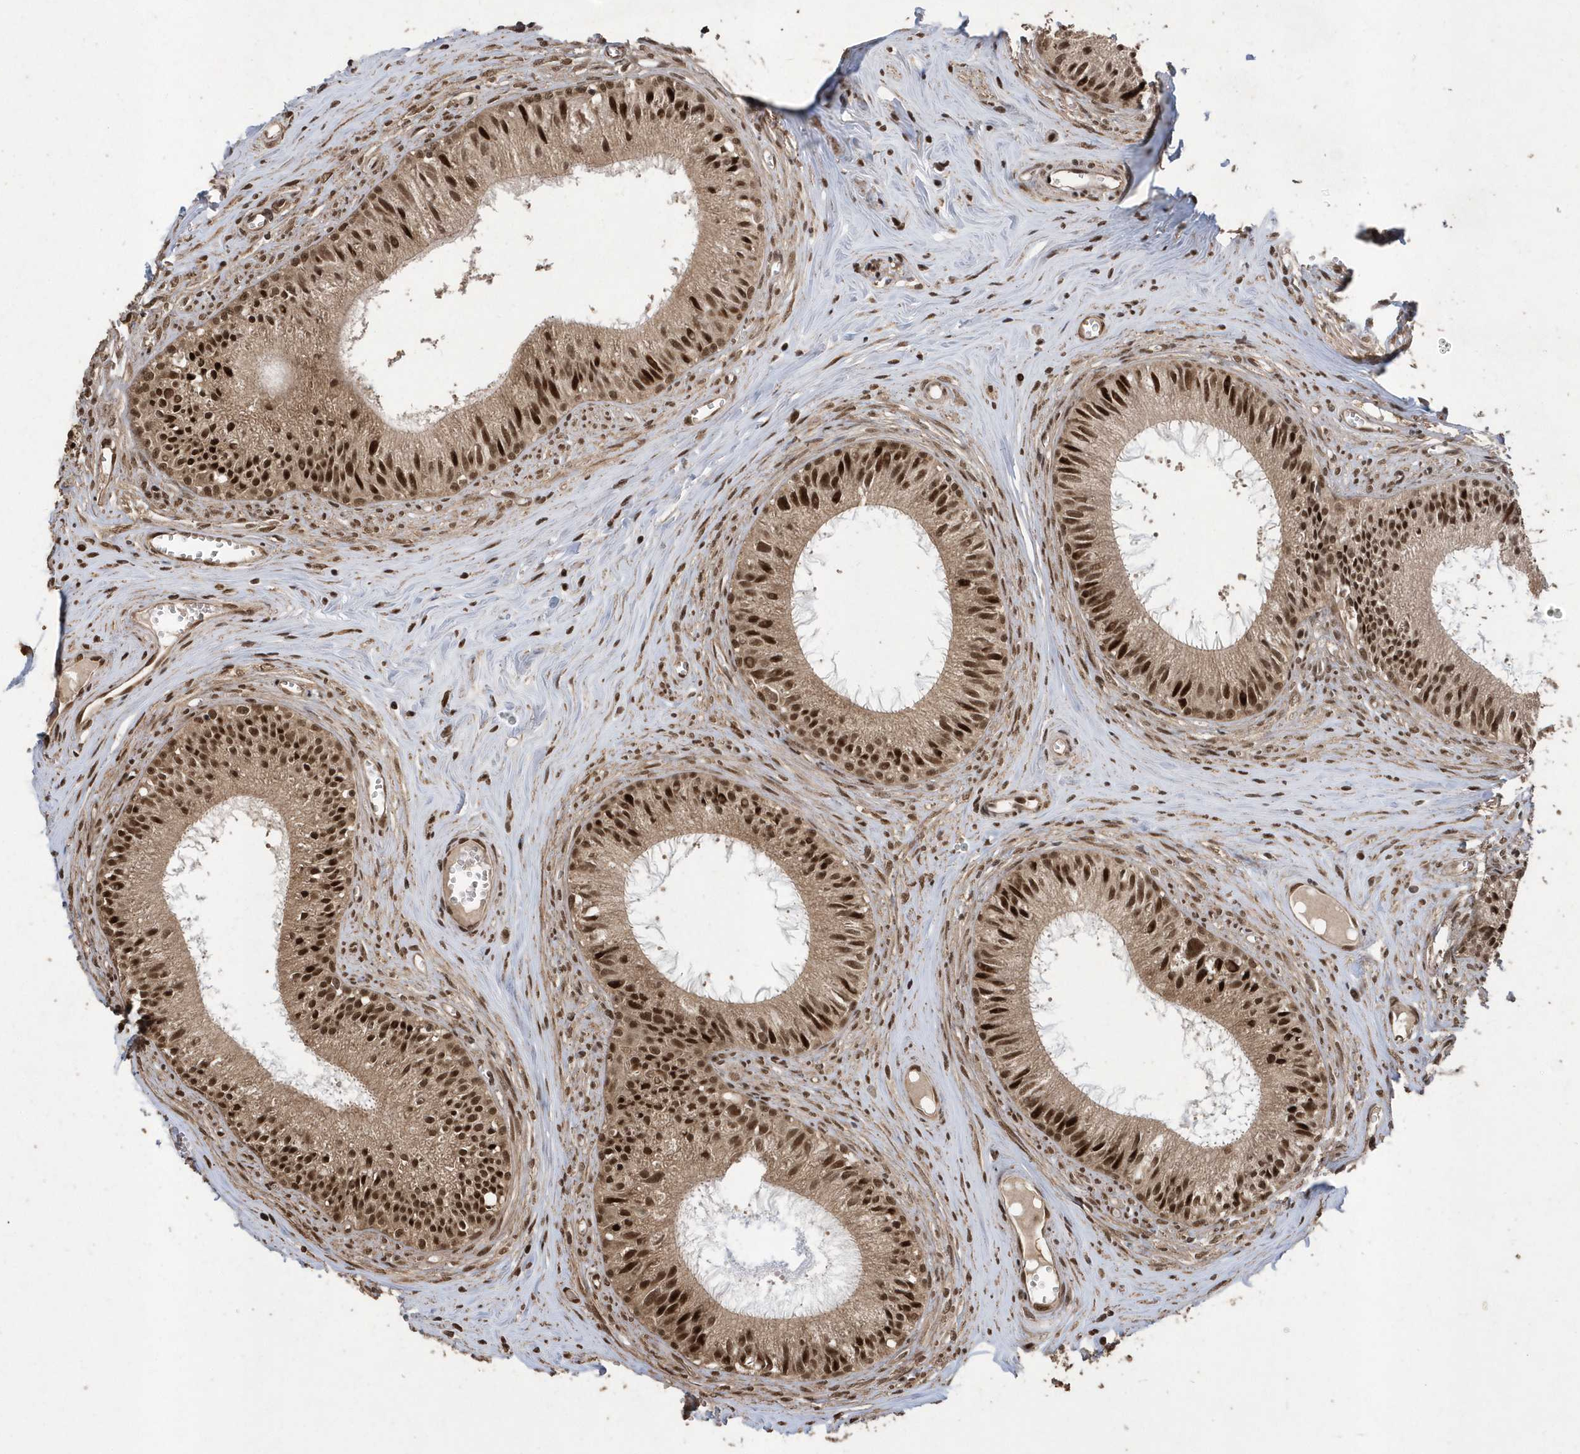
{"staining": {"intensity": "strong", "quantity": ">75%", "location": "cytoplasmic/membranous,nuclear"}, "tissue": "epididymis", "cell_type": "Glandular cells", "image_type": "normal", "snomed": [{"axis": "morphology", "description": "Normal tissue, NOS"}, {"axis": "topography", "description": "Epididymis"}], "caption": "The immunohistochemical stain shows strong cytoplasmic/membranous,nuclear positivity in glandular cells of benign epididymis. The protein is shown in brown color, while the nuclei are stained blue.", "gene": "INTS12", "patient": {"sex": "male", "age": 36}}